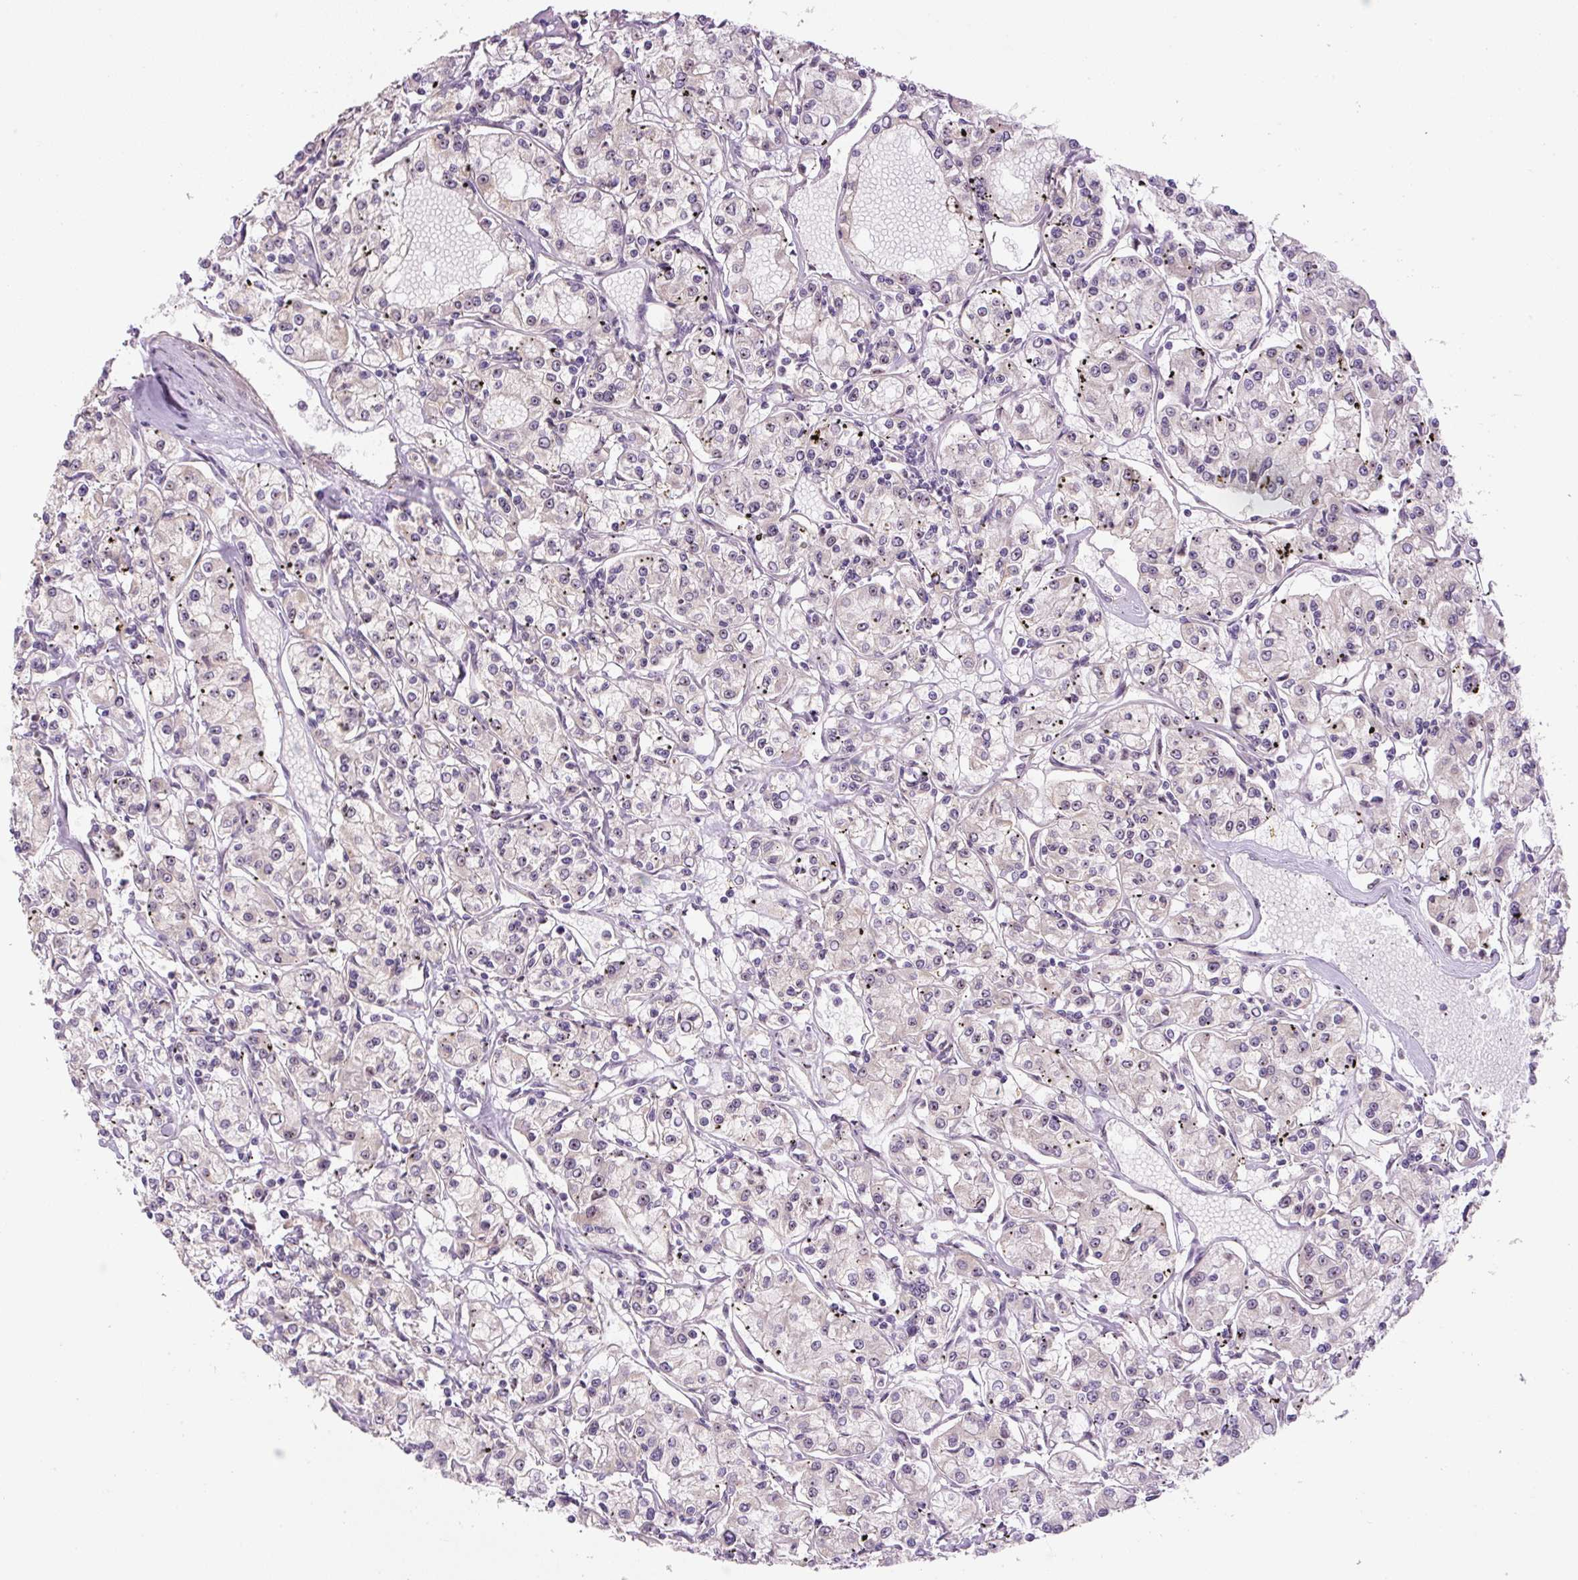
{"staining": {"intensity": "negative", "quantity": "none", "location": "none"}, "tissue": "renal cancer", "cell_type": "Tumor cells", "image_type": "cancer", "snomed": [{"axis": "morphology", "description": "Adenocarcinoma, NOS"}, {"axis": "topography", "description": "Kidney"}], "caption": "A high-resolution photomicrograph shows immunohistochemistry (IHC) staining of adenocarcinoma (renal), which shows no significant staining in tumor cells. Nuclei are stained in blue.", "gene": "TMEM151B", "patient": {"sex": "female", "age": 59}}